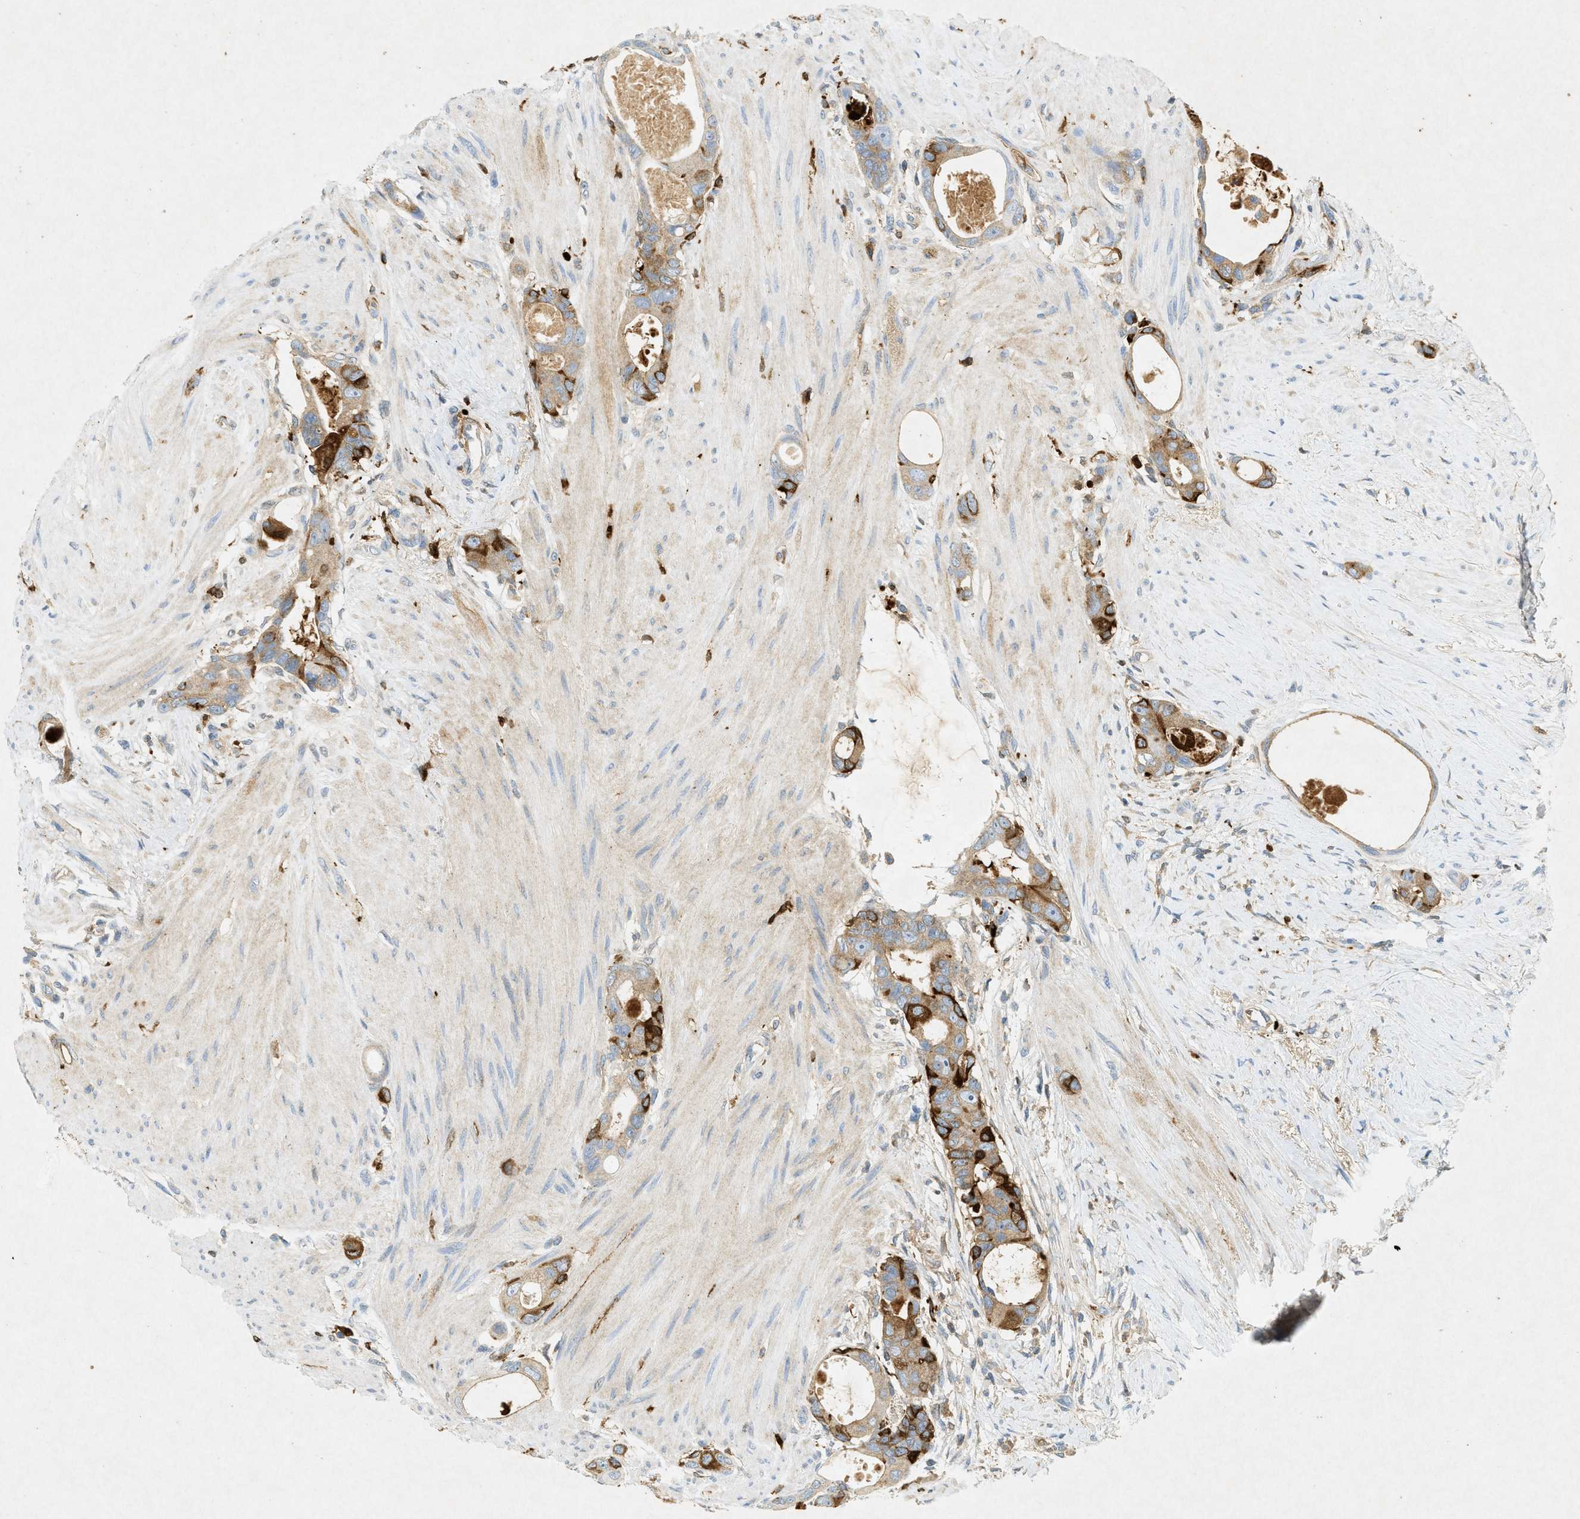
{"staining": {"intensity": "moderate", "quantity": ">75%", "location": "cytoplasmic/membranous"}, "tissue": "colorectal cancer", "cell_type": "Tumor cells", "image_type": "cancer", "snomed": [{"axis": "morphology", "description": "Adenocarcinoma, NOS"}, {"axis": "topography", "description": "Rectum"}], "caption": "A histopathology image showing moderate cytoplasmic/membranous positivity in approximately >75% of tumor cells in adenocarcinoma (colorectal), as visualized by brown immunohistochemical staining.", "gene": "F2", "patient": {"sex": "male", "age": 51}}